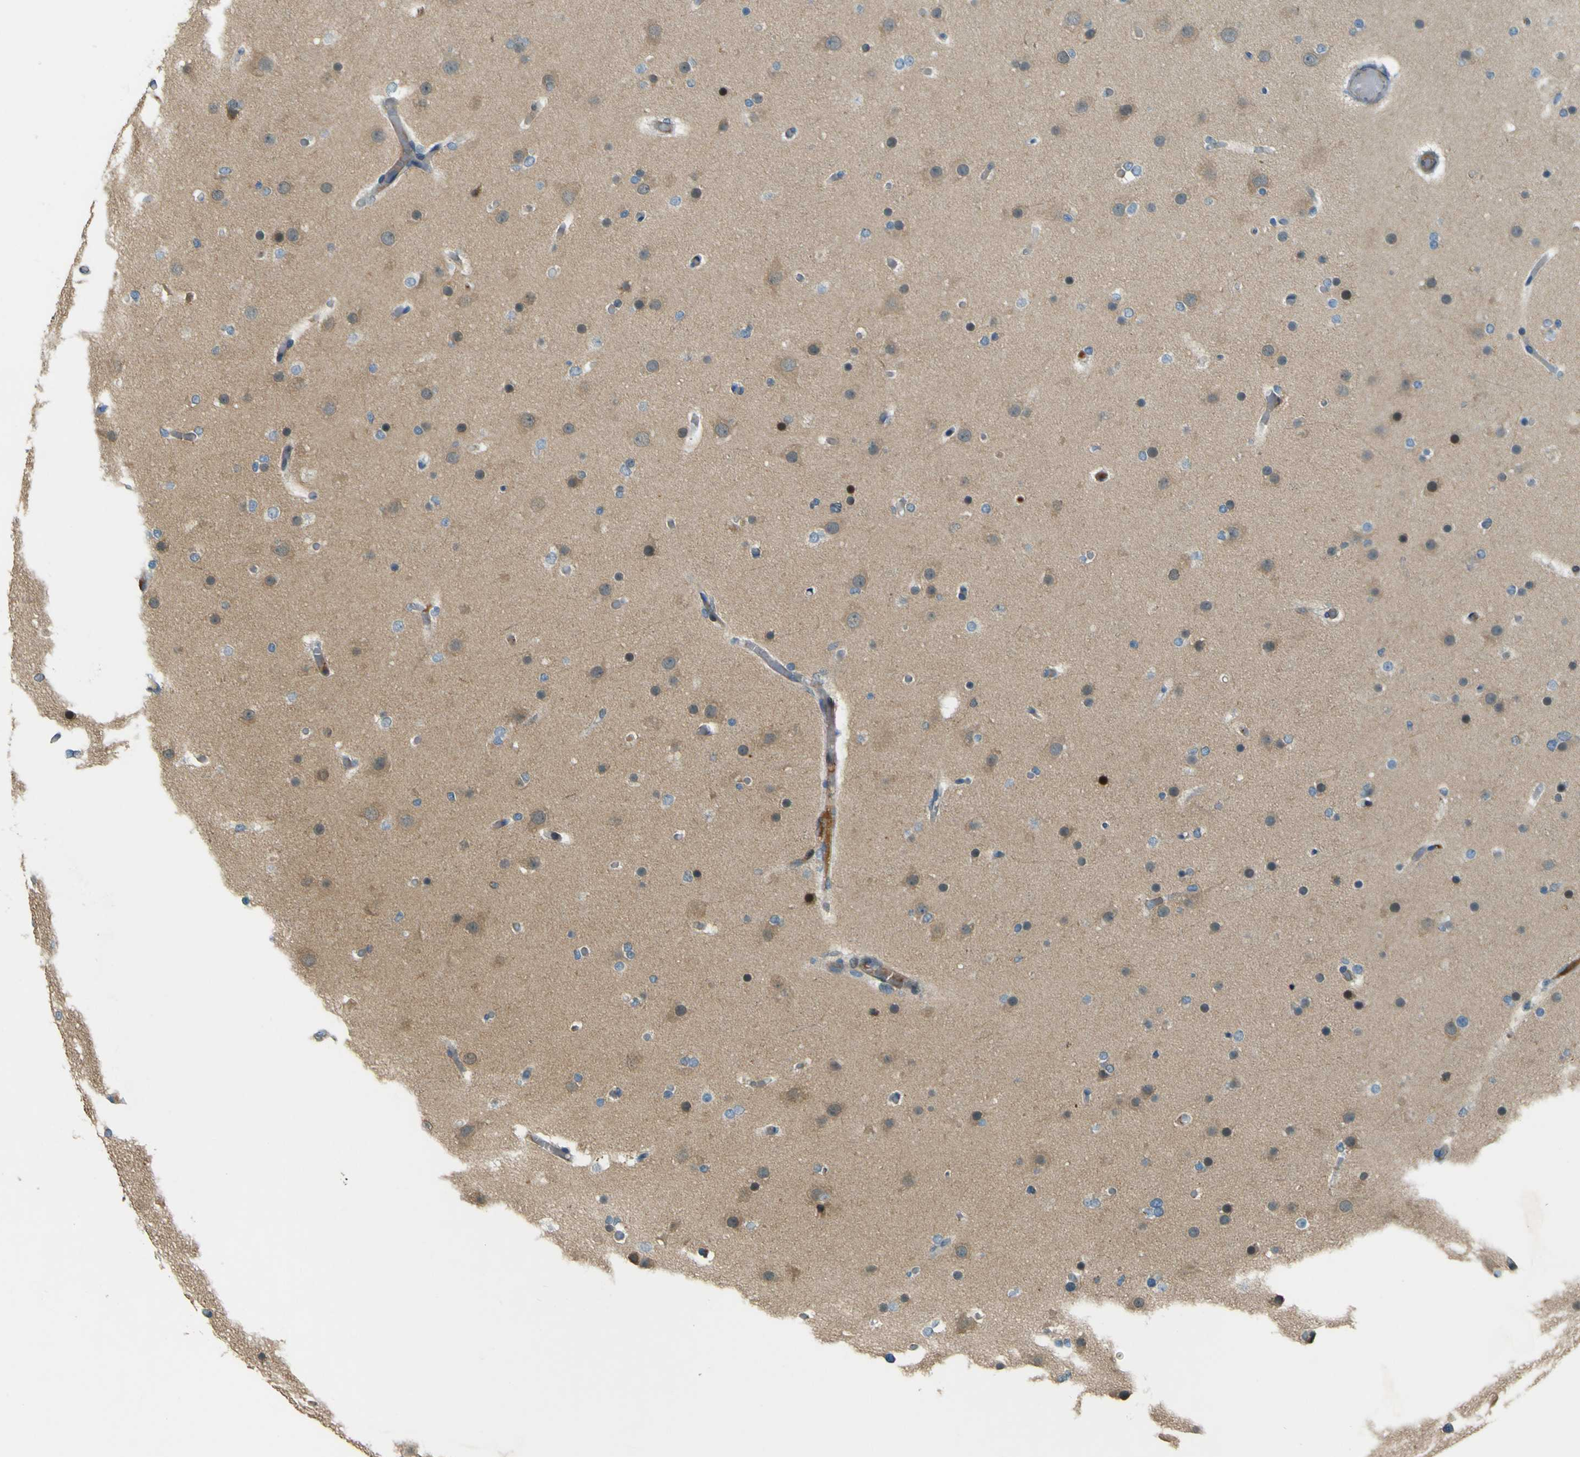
{"staining": {"intensity": "negative", "quantity": "none", "location": "none"}, "tissue": "glioma", "cell_type": "Tumor cells", "image_type": "cancer", "snomed": [{"axis": "morphology", "description": "Glioma, malignant, High grade"}, {"axis": "topography", "description": "Cerebral cortex"}], "caption": "Immunohistochemistry photomicrograph of neoplastic tissue: malignant glioma (high-grade) stained with DAB (3,3'-diaminobenzidine) demonstrates no significant protein staining in tumor cells.", "gene": "LPCAT1", "patient": {"sex": "female", "age": 36}}